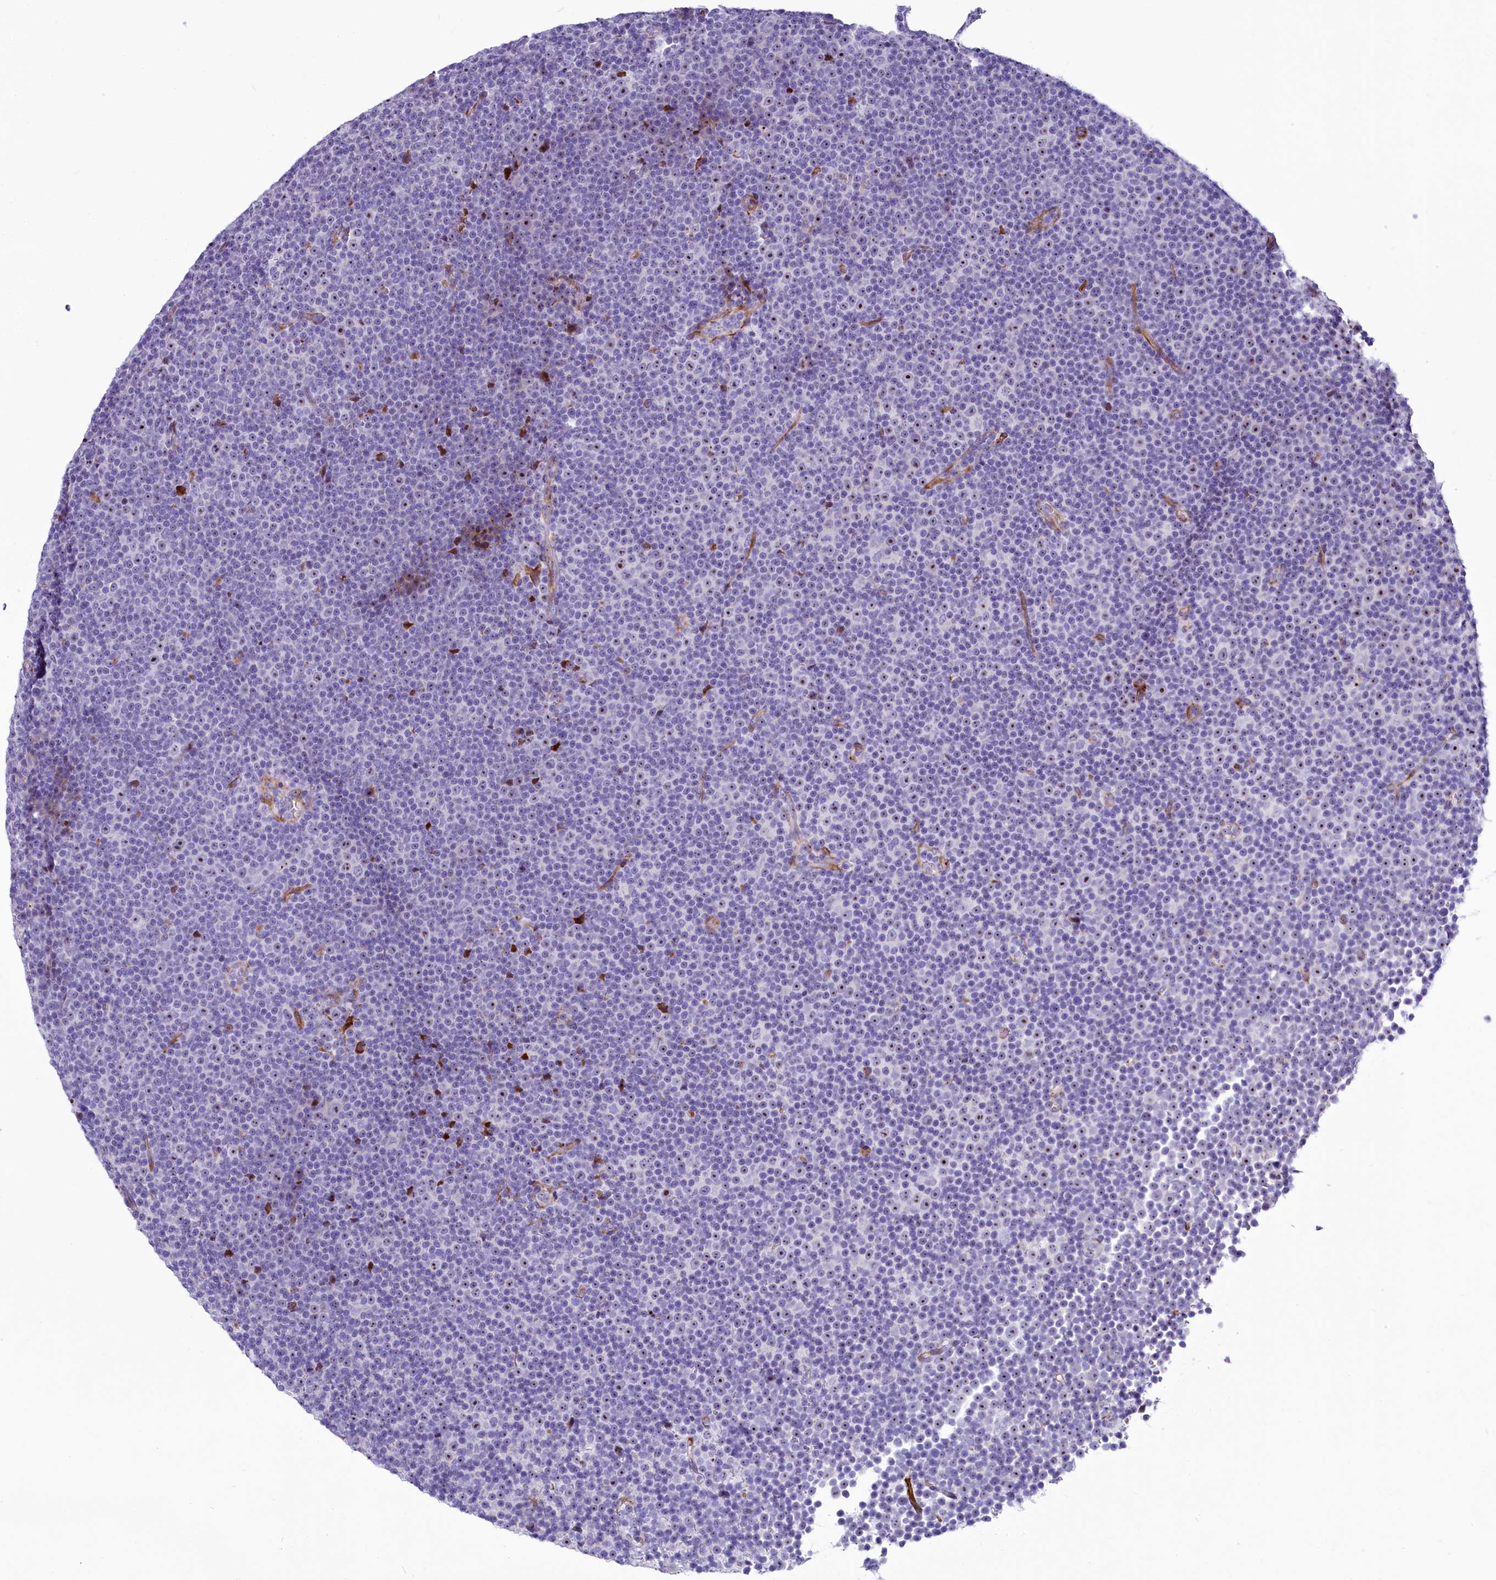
{"staining": {"intensity": "moderate", "quantity": "<25%", "location": "nuclear"}, "tissue": "lymphoma", "cell_type": "Tumor cells", "image_type": "cancer", "snomed": [{"axis": "morphology", "description": "Malignant lymphoma, non-Hodgkin's type, Low grade"}, {"axis": "topography", "description": "Lymph node"}], "caption": "This is an image of immunohistochemistry (IHC) staining of low-grade malignant lymphoma, non-Hodgkin's type, which shows moderate expression in the nuclear of tumor cells.", "gene": "SH3TC2", "patient": {"sex": "female", "age": 67}}